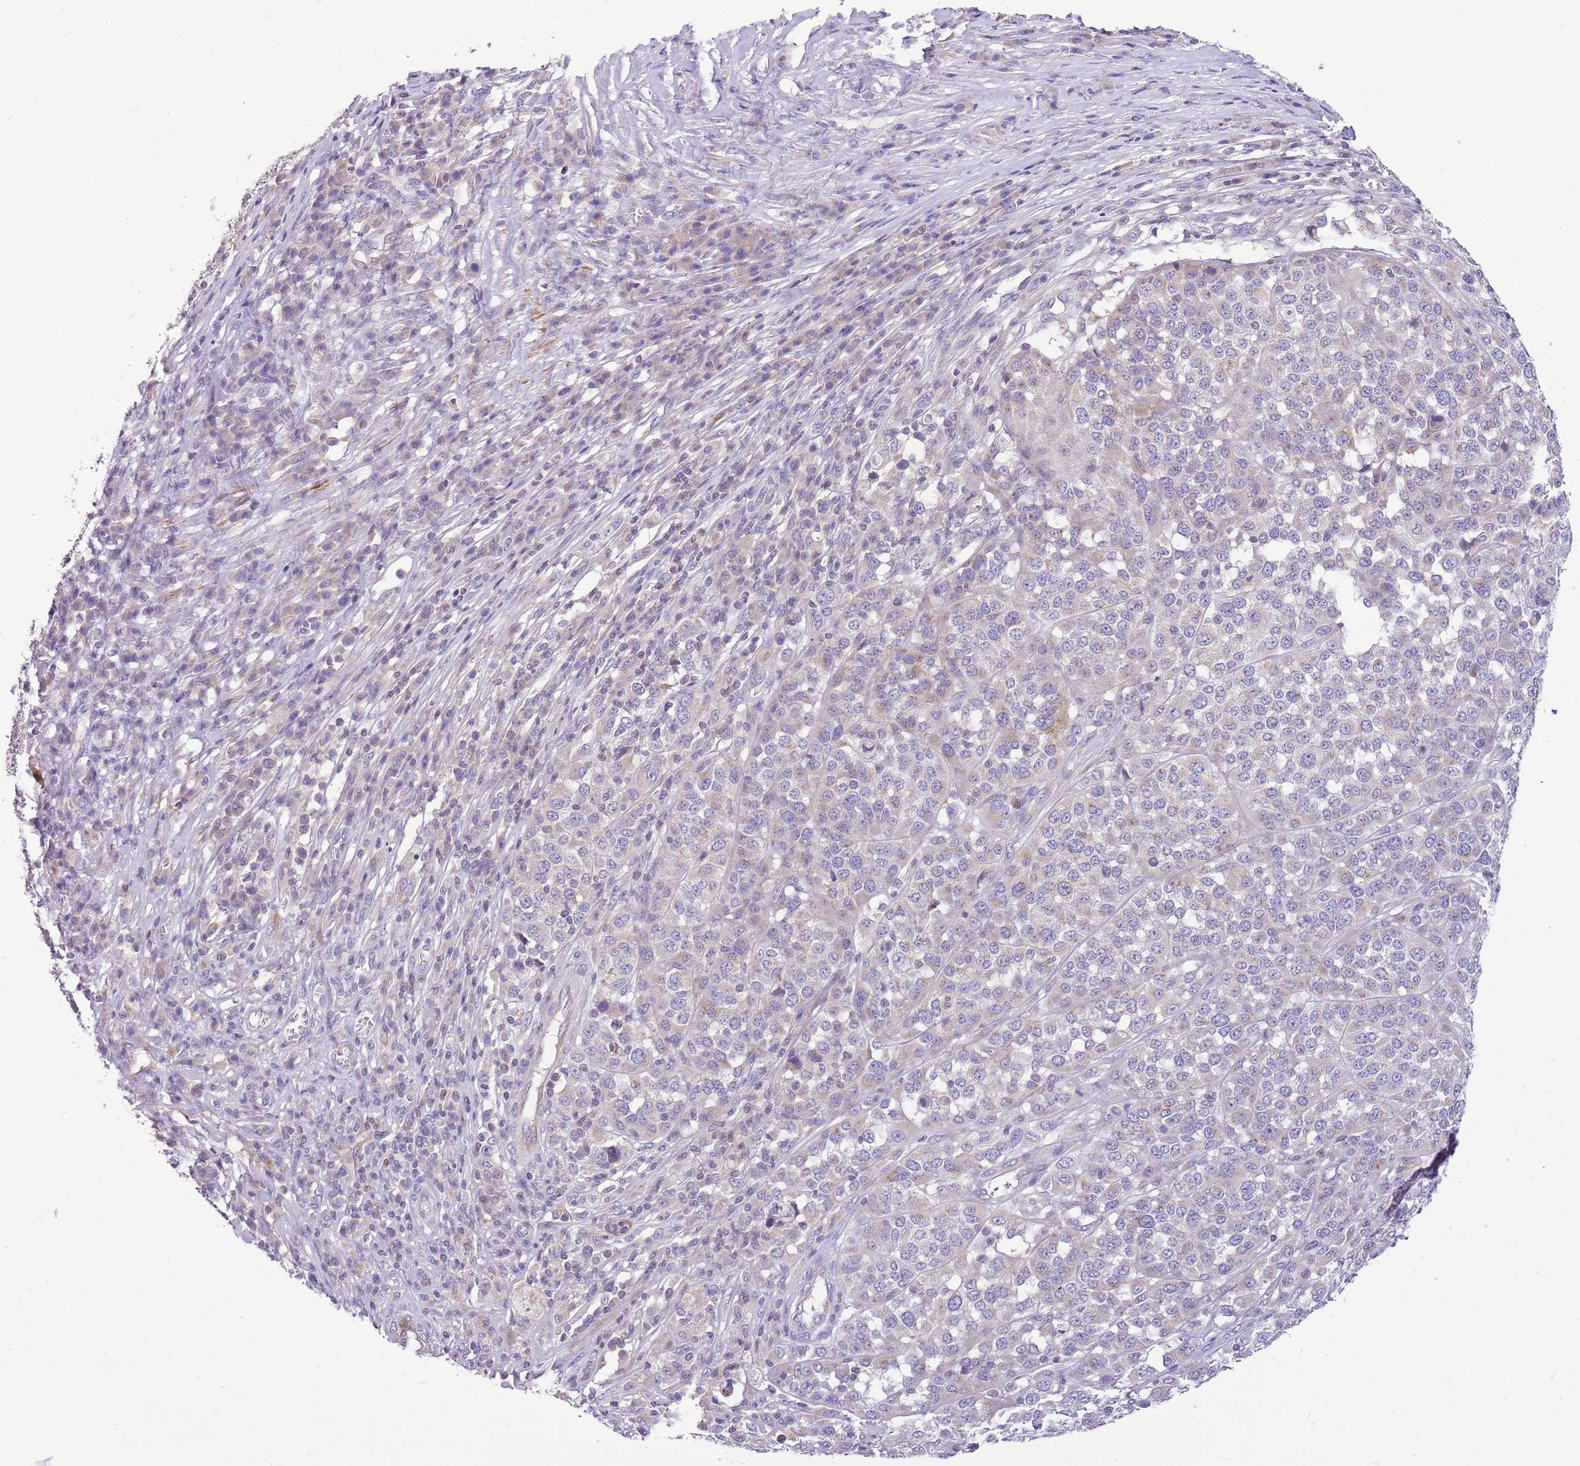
{"staining": {"intensity": "negative", "quantity": "none", "location": "none"}, "tissue": "melanoma", "cell_type": "Tumor cells", "image_type": "cancer", "snomed": [{"axis": "morphology", "description": "Malignant melanoma, Metastatic site"}, {"axis": "topography", "description": "Lymph node"}], "caption": "Immunohistochemistry image of malignant melanoma (metastatic site) stained for a protein (brown), which displays no expression in tumor cells.", "gene": "GLCE", "patient": {"sex": "male", "age": 44}}